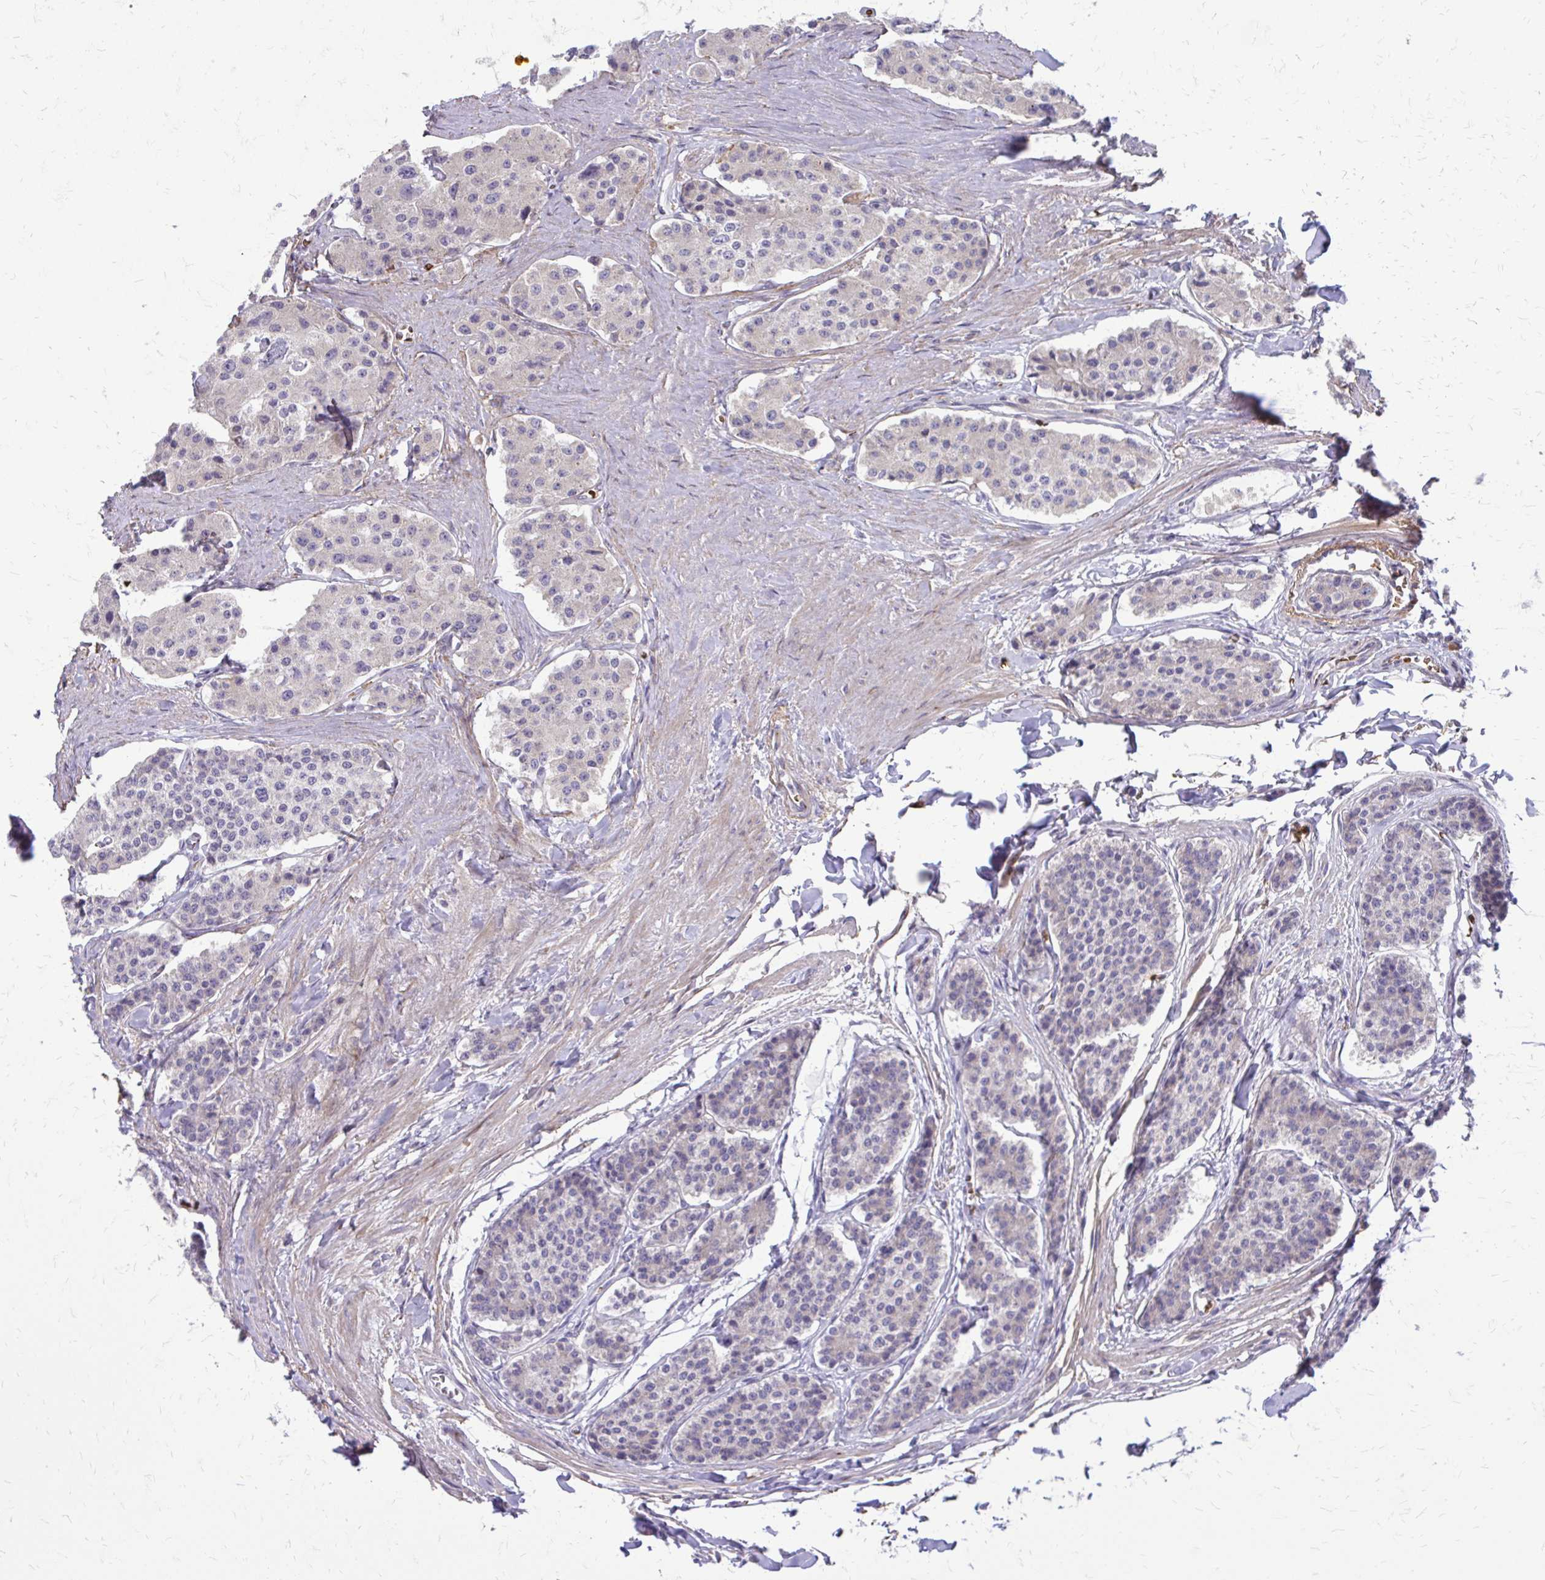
{"staining": {"intensity": "negative", "quantity": "none", "location": "none"}, "tissue": "carcinoid", "cell_type": "Tumor cells", "image_type": "cancer", "snomed": [{"axis": "morphology", "description": "Carcinoid, malignant, NOS"}, {"axis": "topography", "description": "Small intestine"}], "caption": "An image of malignant carcinoid stained for a protein displays no brown staining in tumor cells.", "gene": "FUNDC2", "patient": {"sex": "female", "age": 65}}